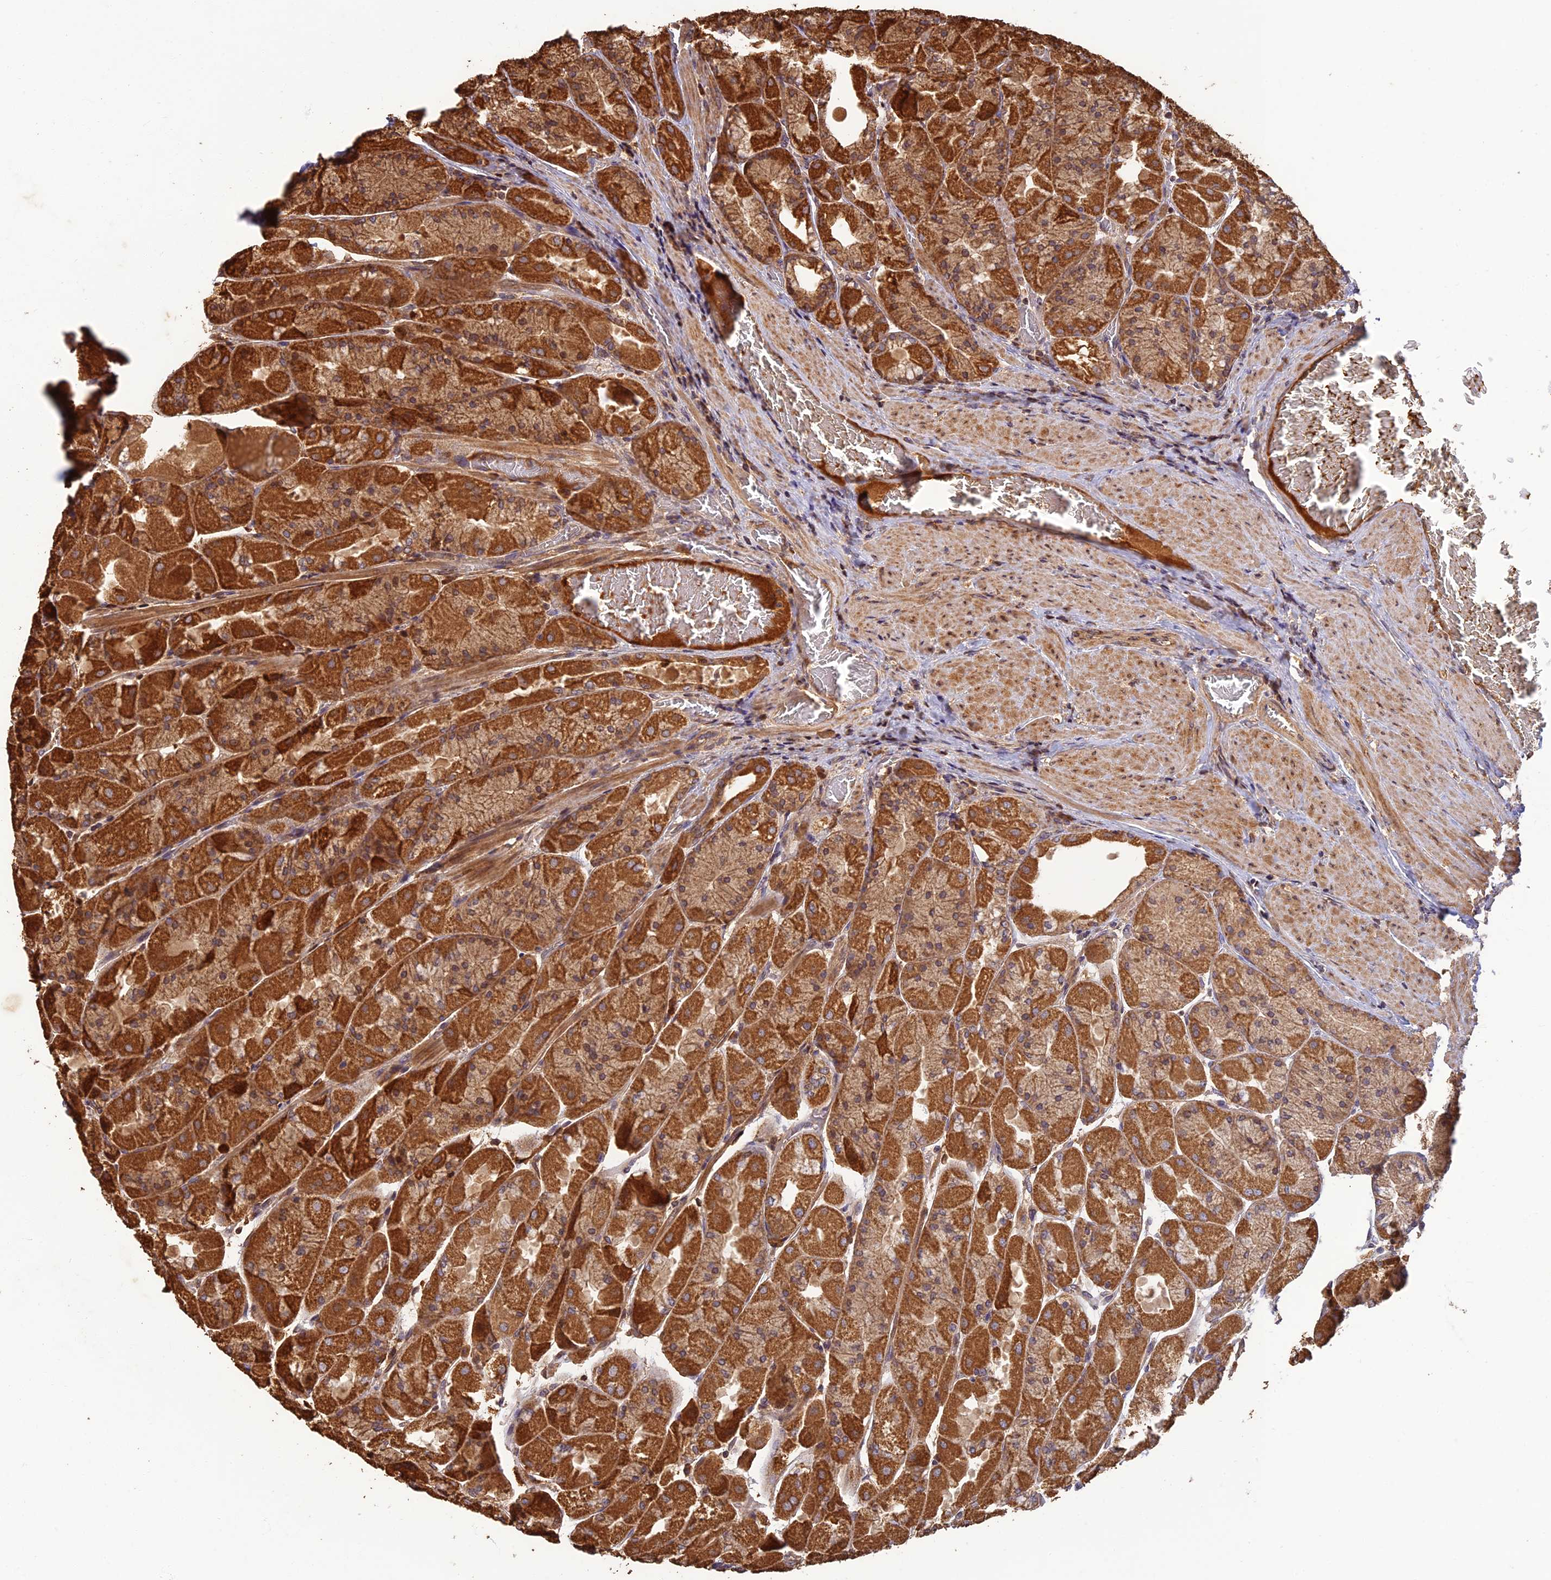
{"staining": {"intensity": "strong", "quantity": ">75%", "location": "cytoplasmic/membranous"}, "tissue": "stomach", "cell_type": "Glandular cells", "image_type": "normal", "snomed": [{"axis": "morphology", "description": "Normal tissue, NOS"}, {"axis": "topography", "description": "Stomach"}], "caption": "A histopathology image of stomach stained for a protein reveals strong cytoplasmic/membranous brown staining in glandular cells.", "gene": "CORO1C", "patient": {"sex": "female", "age": 61}}